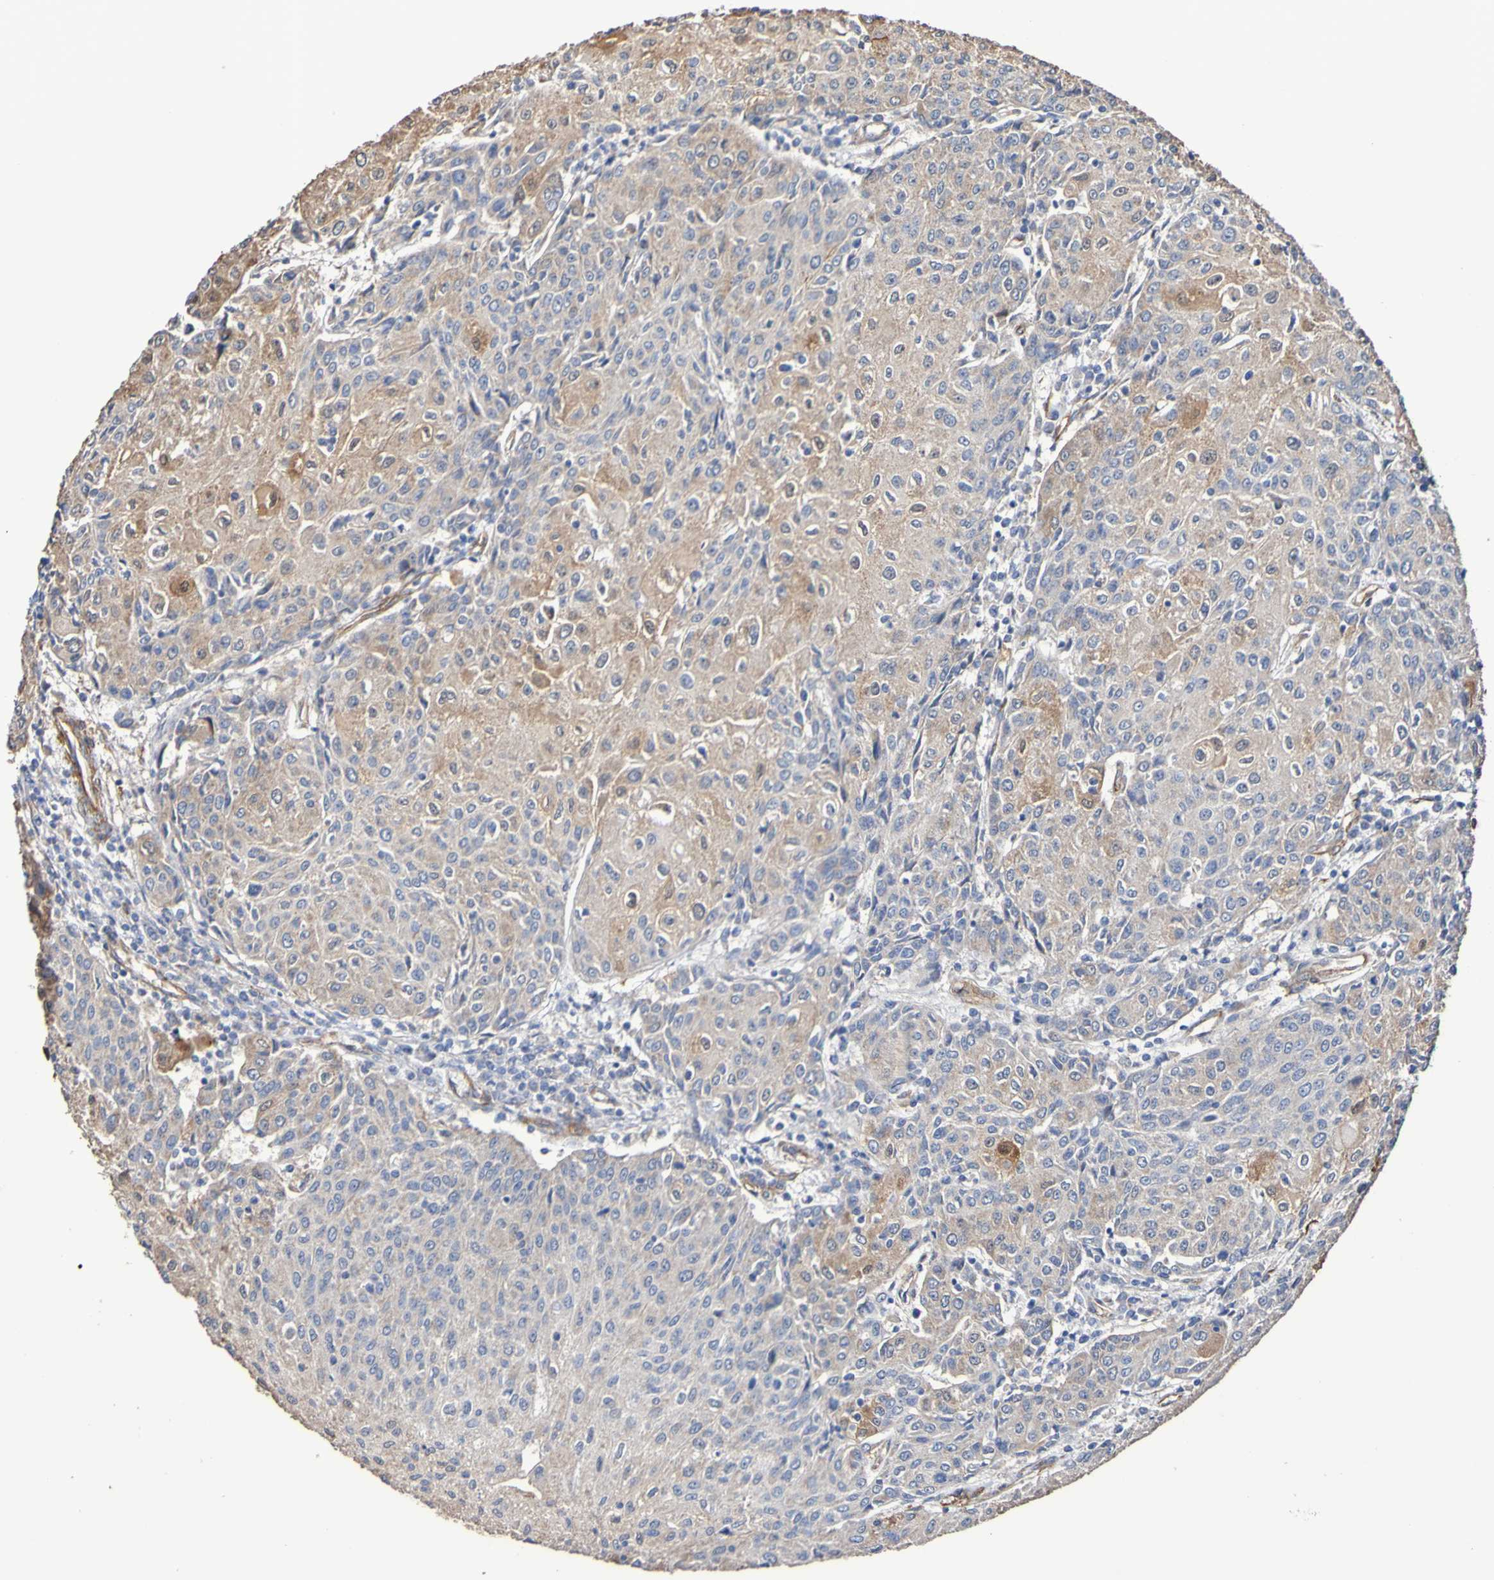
{"staining": {"intensity": "weak", "quantity": ">75%", "location": "cytoplasmic/membranous"}, "tissue": "urothelial cancer", "cell_type": "Tumor cells", "image_type": "cancer", "snomed": [{"axis": "morphology", "description": "Urothelial carcinoma, High grade"}, {"axis": "topography", "description": "Urinary bladder"}], "caption": "Immunohistochemical staining of urothelial cancer shows low levels of weak cytoplasmic/membranous expression in approximately >75% of tumor cells.", "gene": "ELMOD3", "patient": {"sex": "female", "age": 85}}